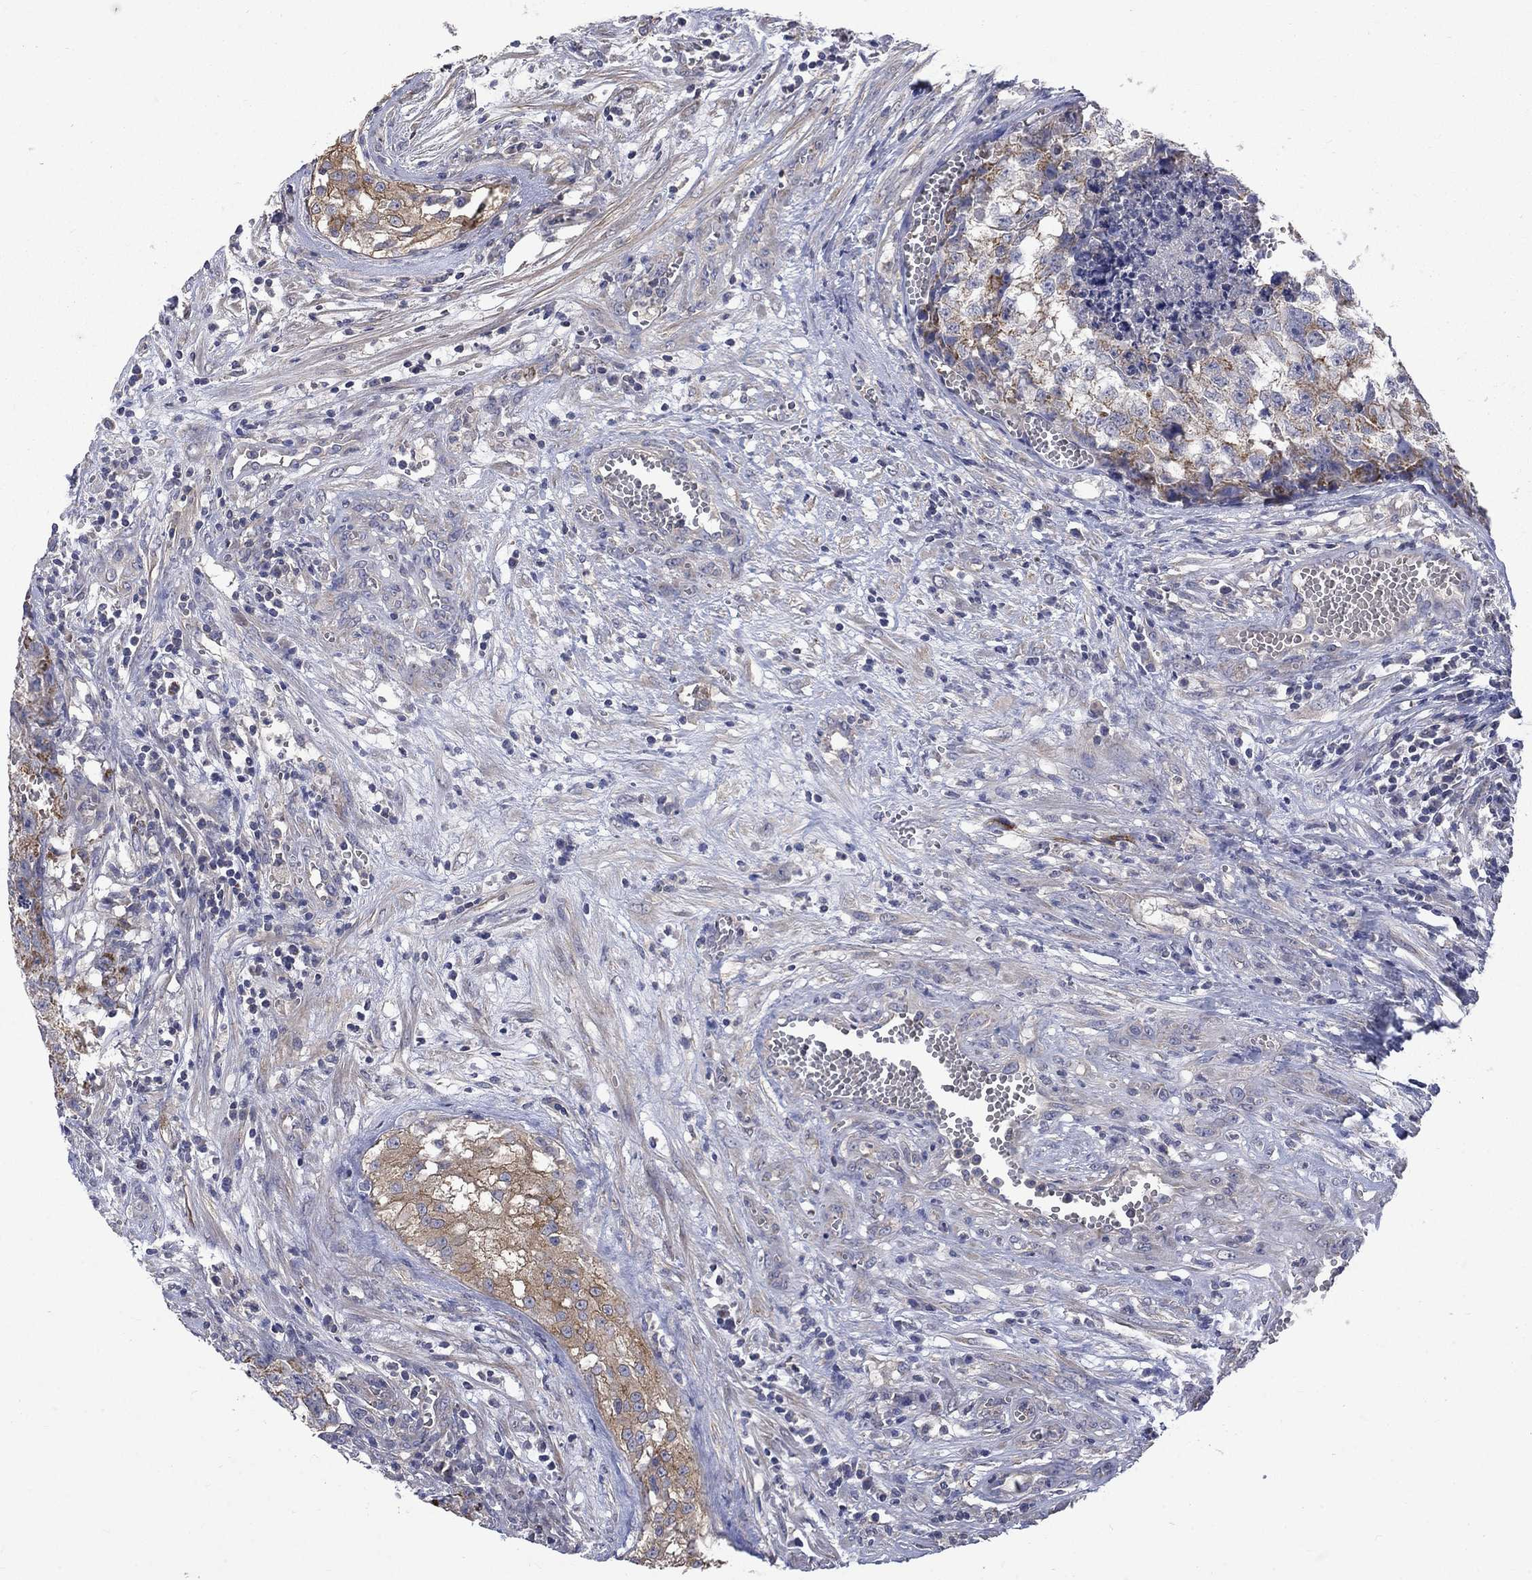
{"staining": {"intensity": "moderate", "quantity": "25%-75%", "location": "cytoplasmic/membranous"}, "tissue": "testis cancer", "cell_type": "Tumor cells", "image_type": "cancer", "snomed": [{"axis": "morphology", "description": "Seminoma, NOS"}, {"axis": "morphology", "description": "Carcinoma, Embryonal, NOS"}, {"axis": "topography", "description": "Testis"}], "caption": "This micrograph displays IHC staining of embryonal carcinoma (testis), with medium moderate cytoplasmic/membranous staining in about 25%-75% of tumor cells.", "gene": "HSPA12A", "patient": {"sex": "male", "age": 22}}